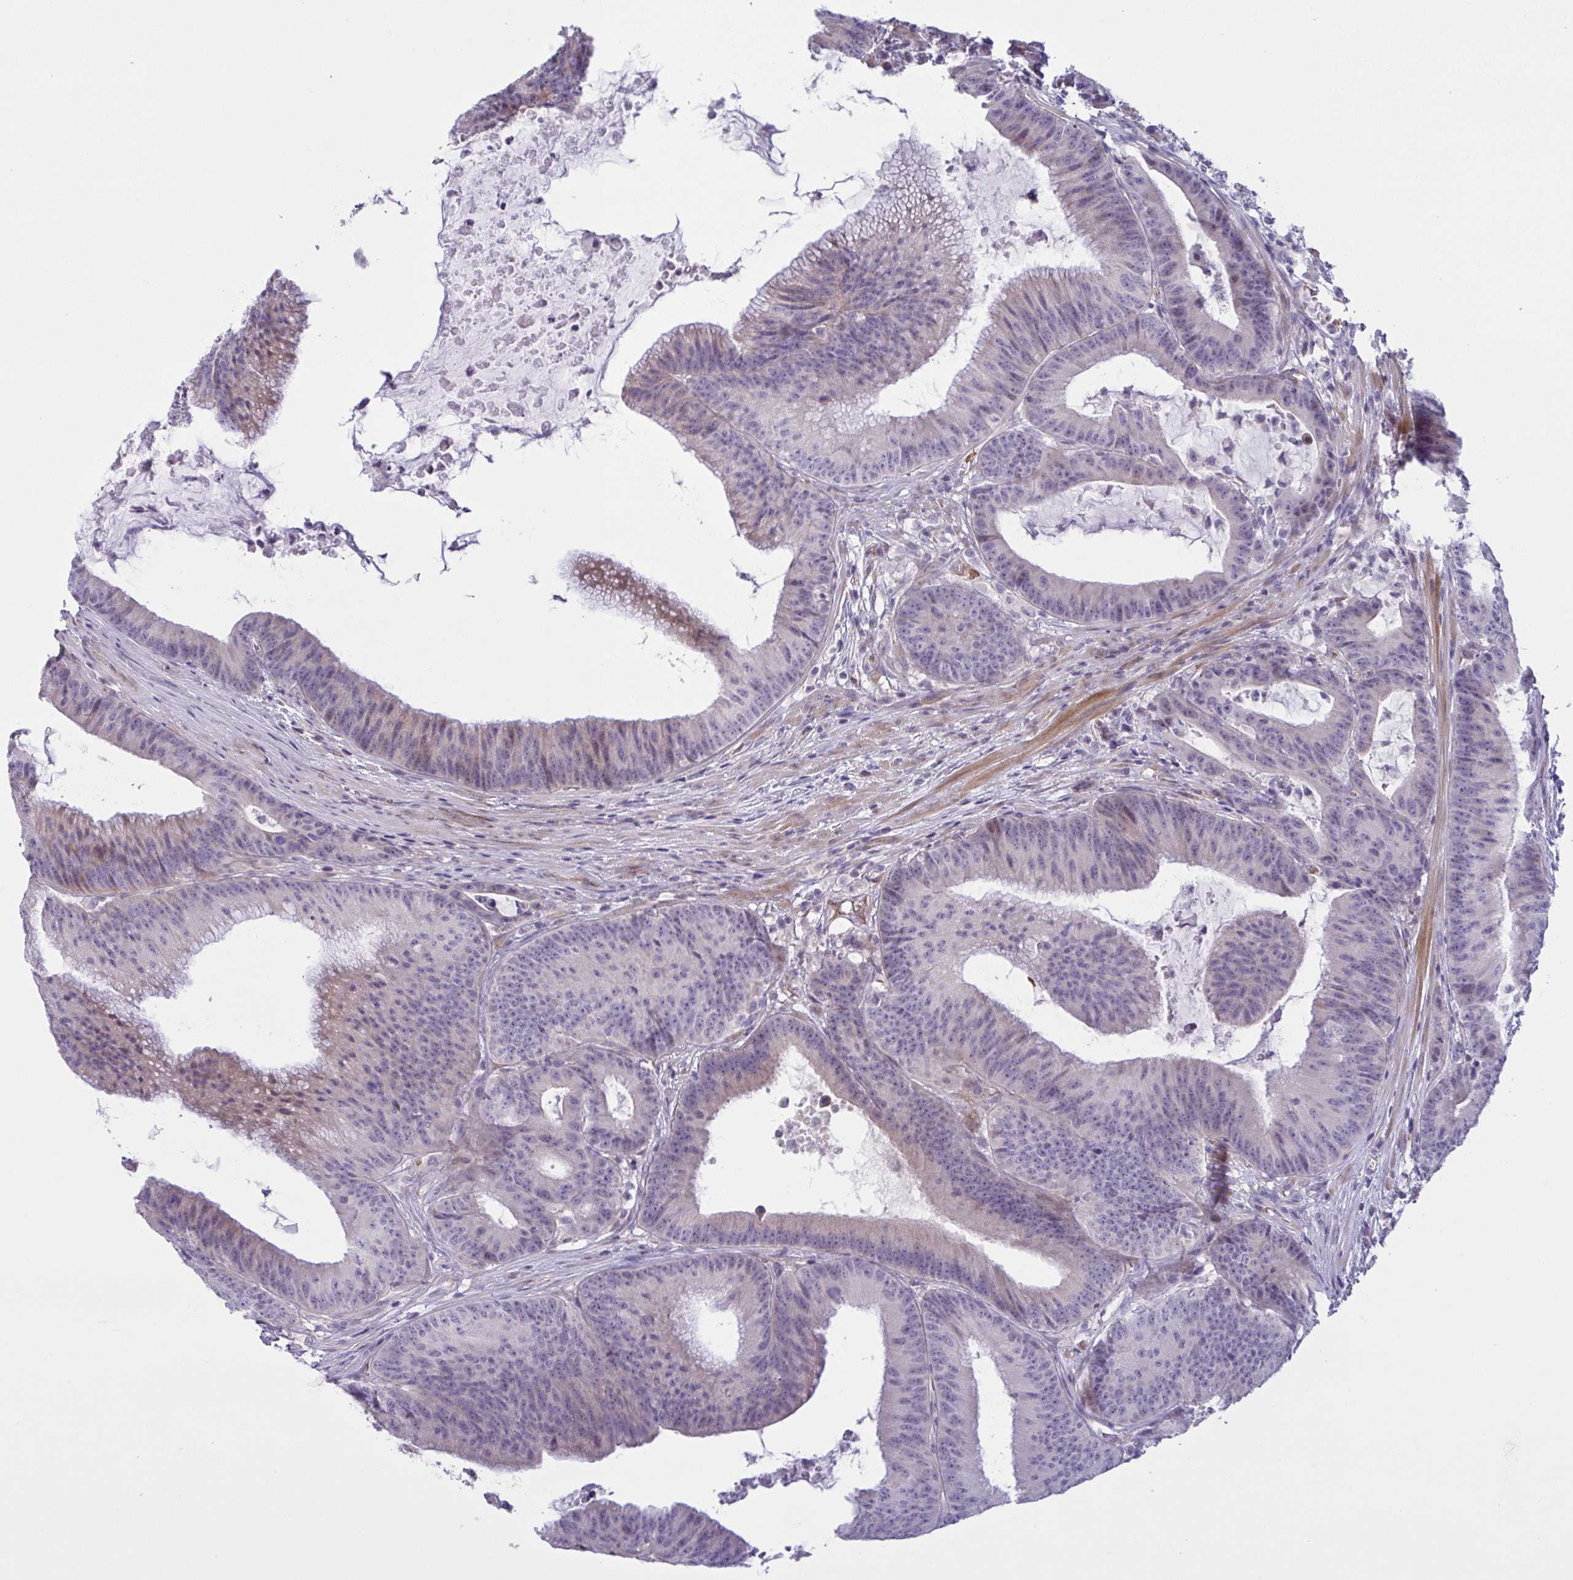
{"staining": {"intensity": "weak", "quantity": "<25%", "location": "cytoplasmic/membranous"}, "tissue": "colorectal cancer", "cell_type": "Tumor cells", "image_type": "cancer", "snomed": [{"axis": "morphology", "description": "Adenocarcinoma, NOS"}, {"axis": "topography", "description": "Colon"}], "caption": "The immunohistochemistry (IHC) image has no significant staining in tumor cells of colorectal cancer (adenocarcinoma) tissue.", "gene": "VWC2", "patient": {"sex": "female", "age": 78}}